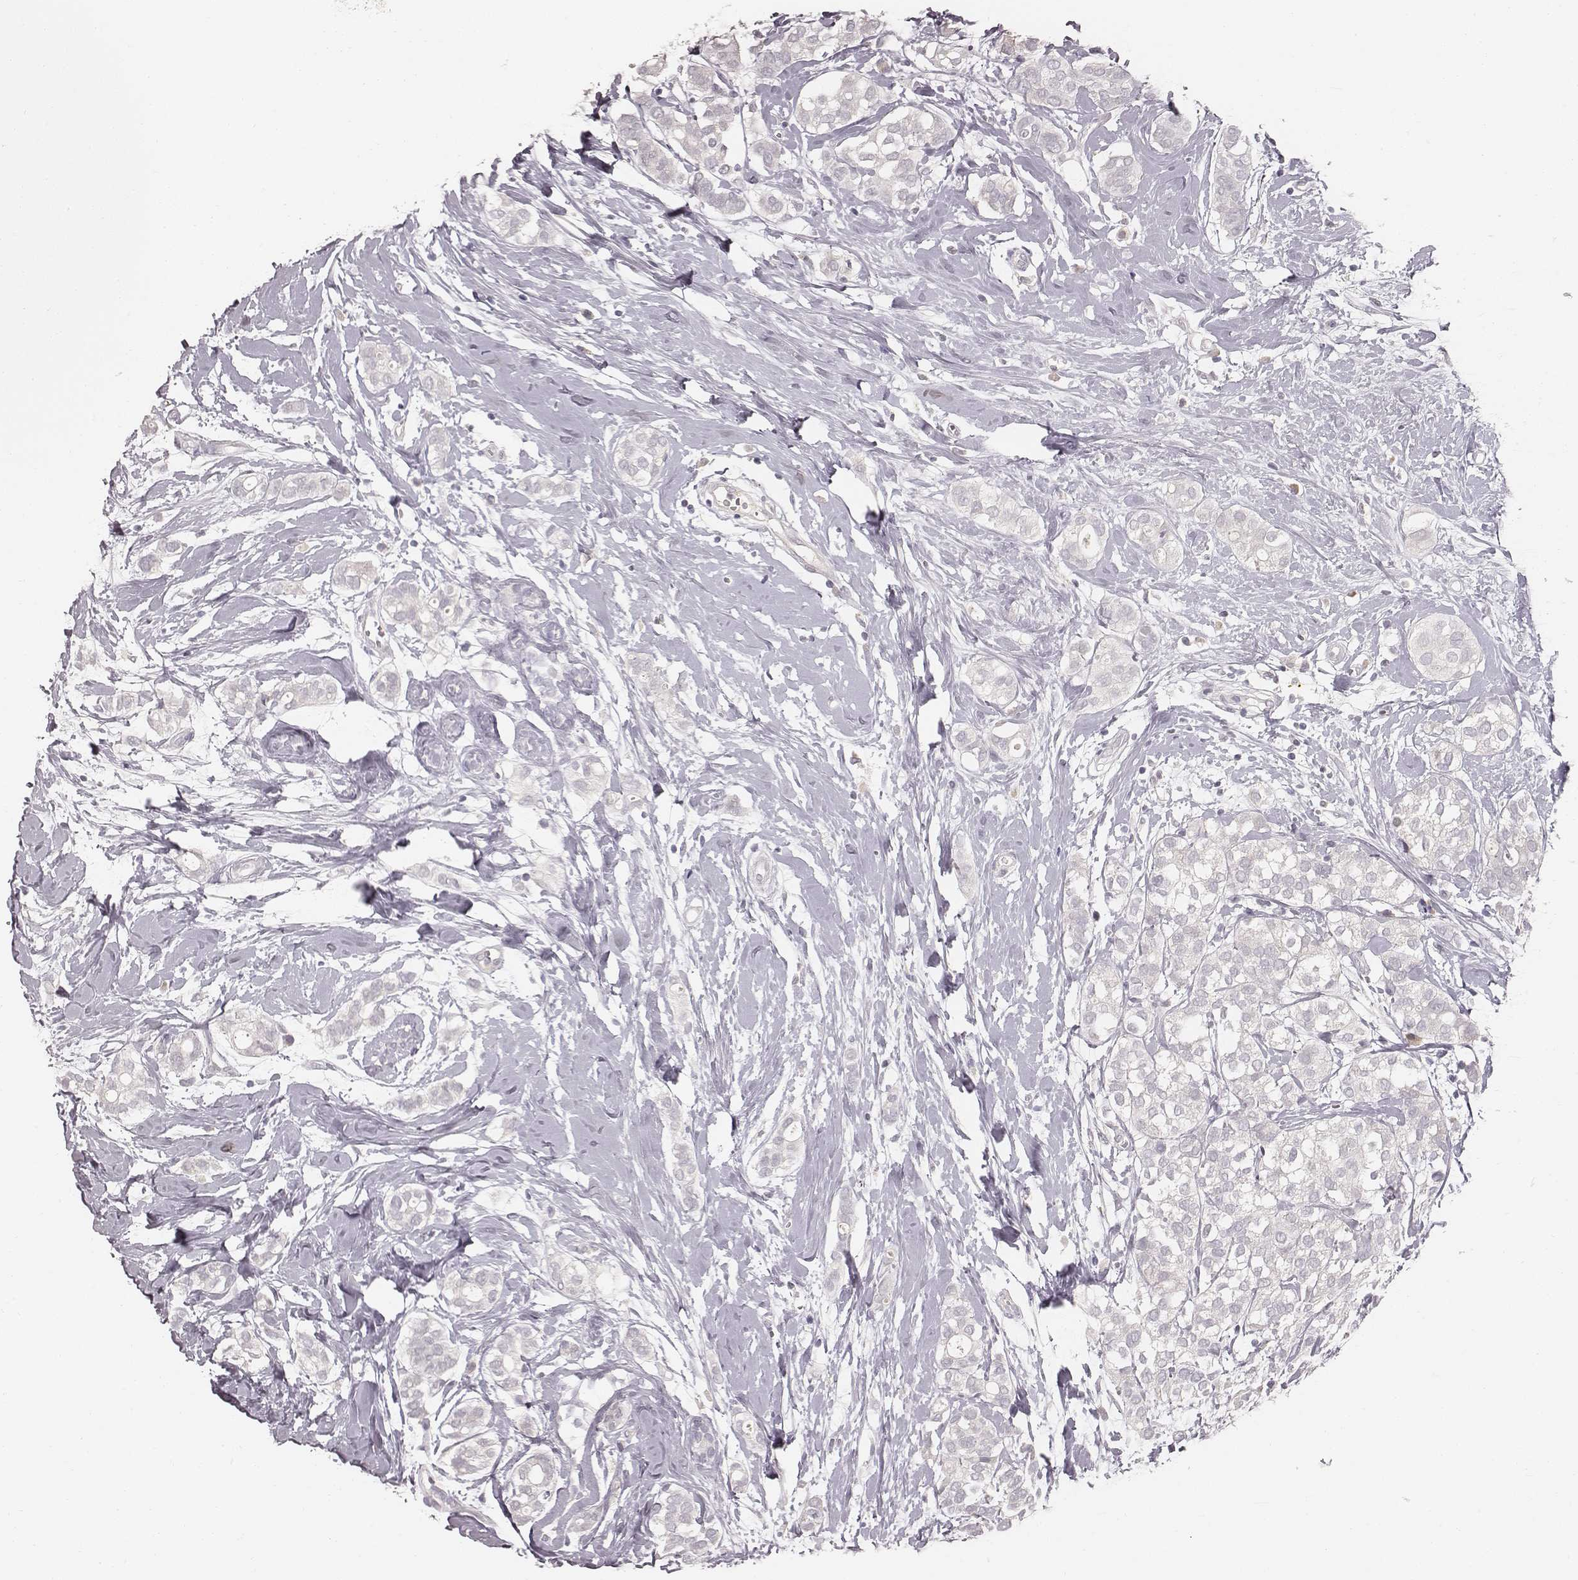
{"staining": {"intensity": "negative", "quantity": "none", "location": "none"}, "tissue": "breast cancer", "cell_type": "Tumor cells", "image_type": "cancer", "snomed": [{"axis": "morphology", "description": "Duct carcinoma"}, {"axis": "topography", "description": "Breast"}], "caption": "An immunohistochemistry image of breast infiltrating ductal carcinoma is shown. There is no staining in tumor cells of breast infiltrating ductal carcinoma.", "gene": "LY6K", "patient": {"sex": "female", "age": 40}}